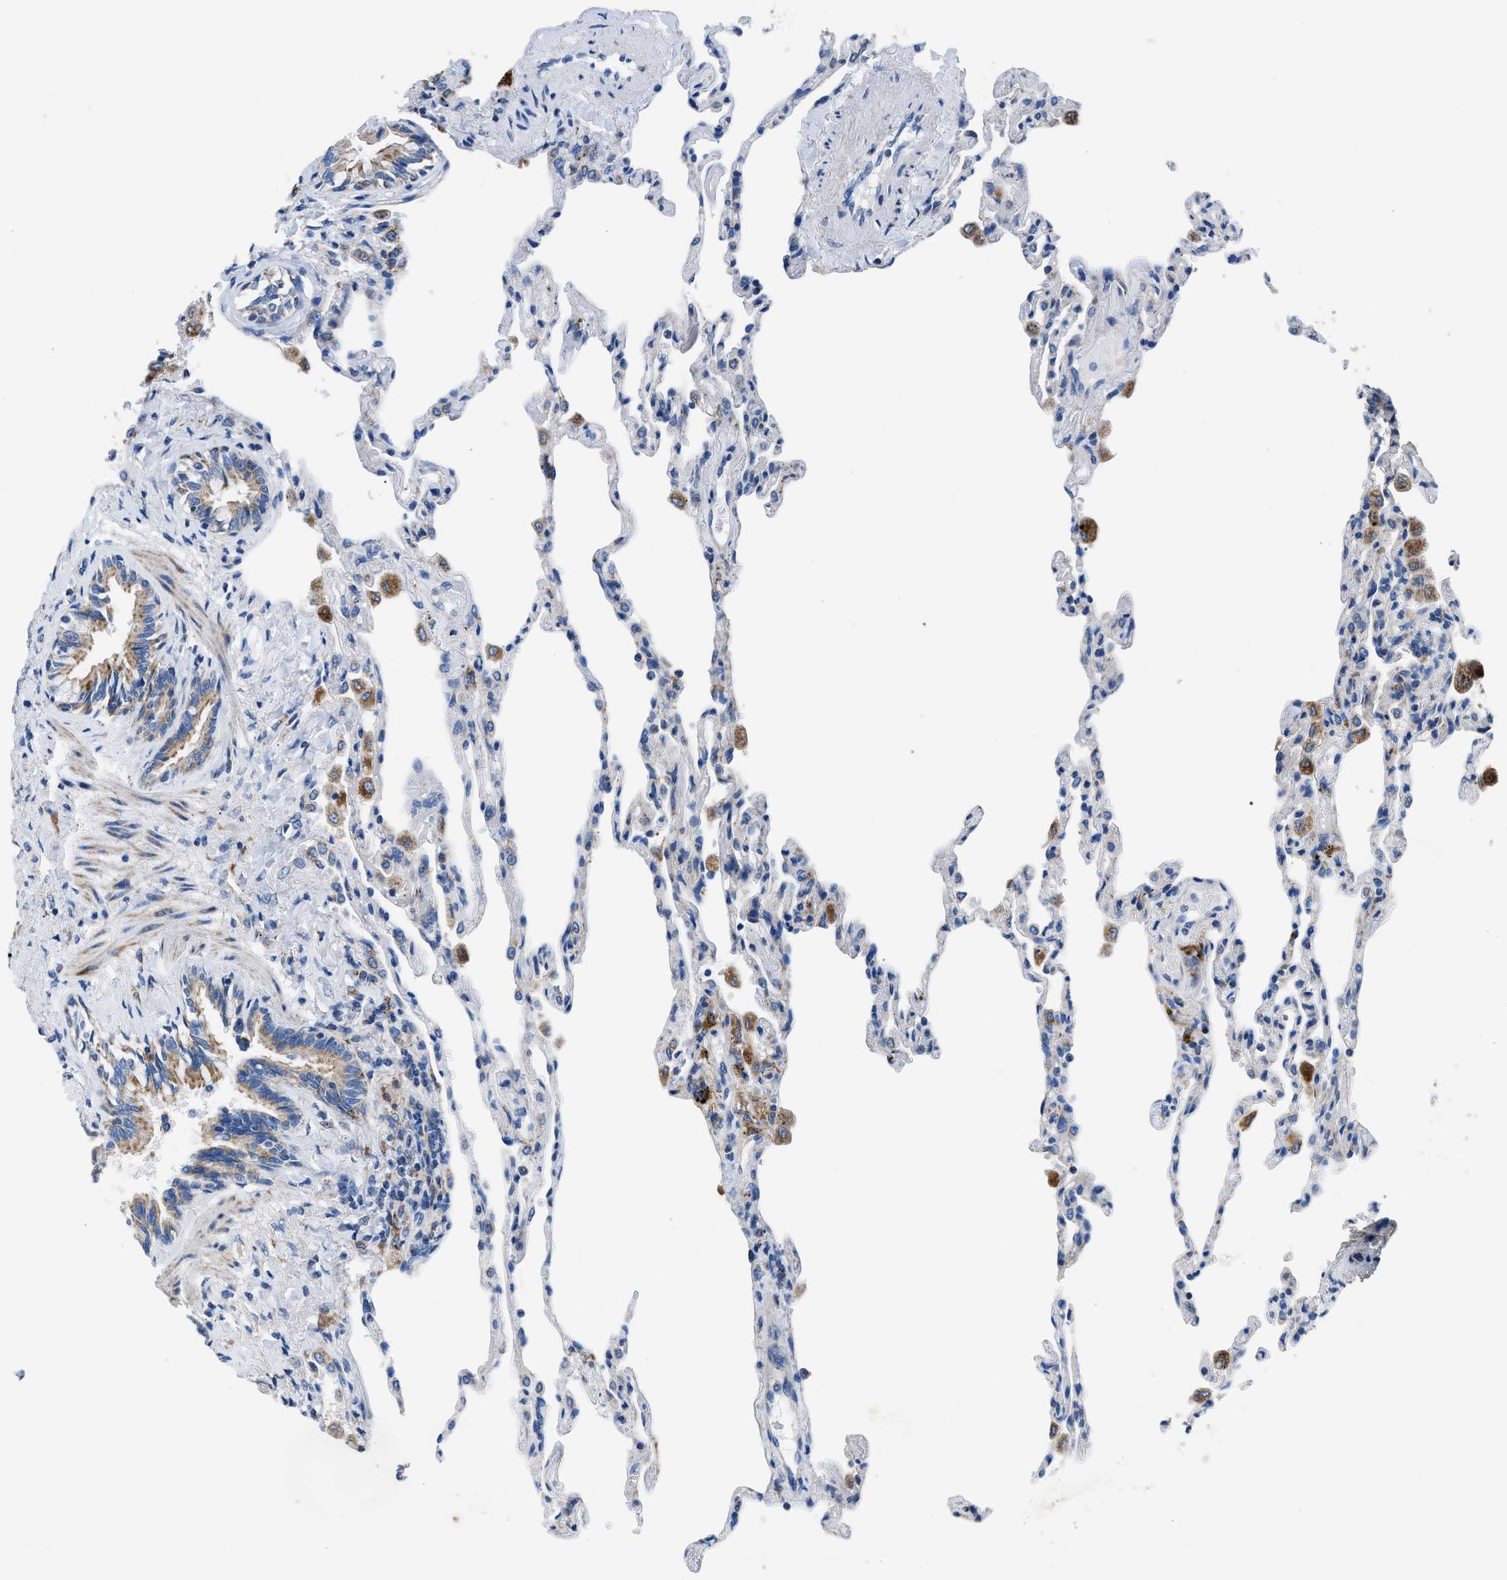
{"staining": {"intensity": "negative", "quantity": "none", "location": "none"}, "tissue": "lung", "cell_type": "Alveolar cells", "image_type": "normal", "snomed": [{"axis": "morphology", "description": "Normal tissue, NOS"}, {"axis": "topography", "description": "Lung"}], "caption": "Immunohistochemistry of unremarkable human lung demonstrates no staining in alveolar cells.", "gene": "ZDHHC3", "patient": {"sex": "male", "age": 59}}